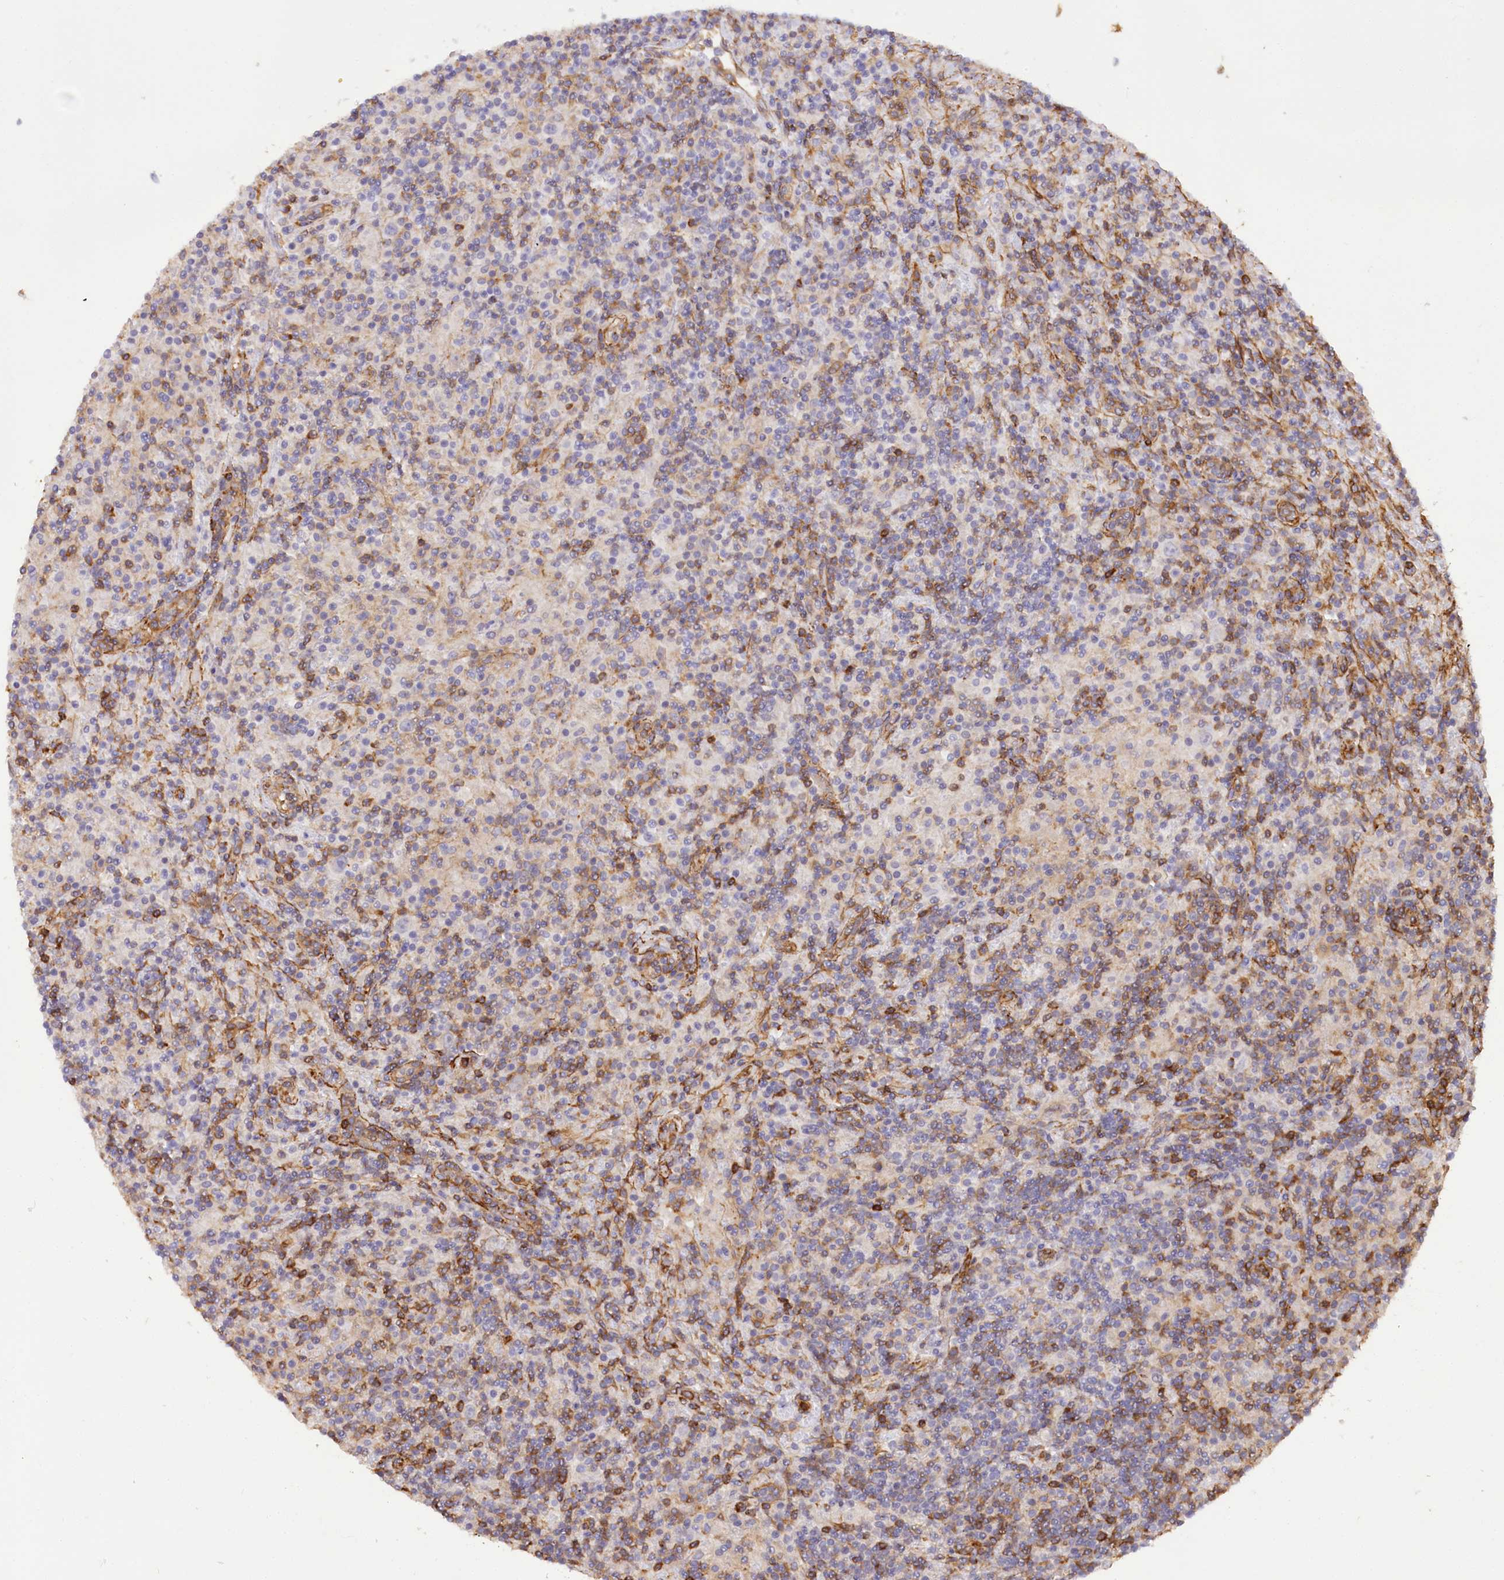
{"staining": {"intensity": "negative", "quantity": "none", "location": "none"}, "tissue": "lymphoma", "cell_type": "Tumor cells", "image_type": "cancer", "snomed": [{"axis": "morphology", "description": "Hodgkin's disease, NOS"}, {"axis": "topography", "description": "Lymph node"}], "caption": "This is an immunohistochemistry (IHC) histopathology image of lymphoma. There is no positivity in tumor cells.", "gene": "SYNPO2", "patient": {"sex": "male", "age": 70}}